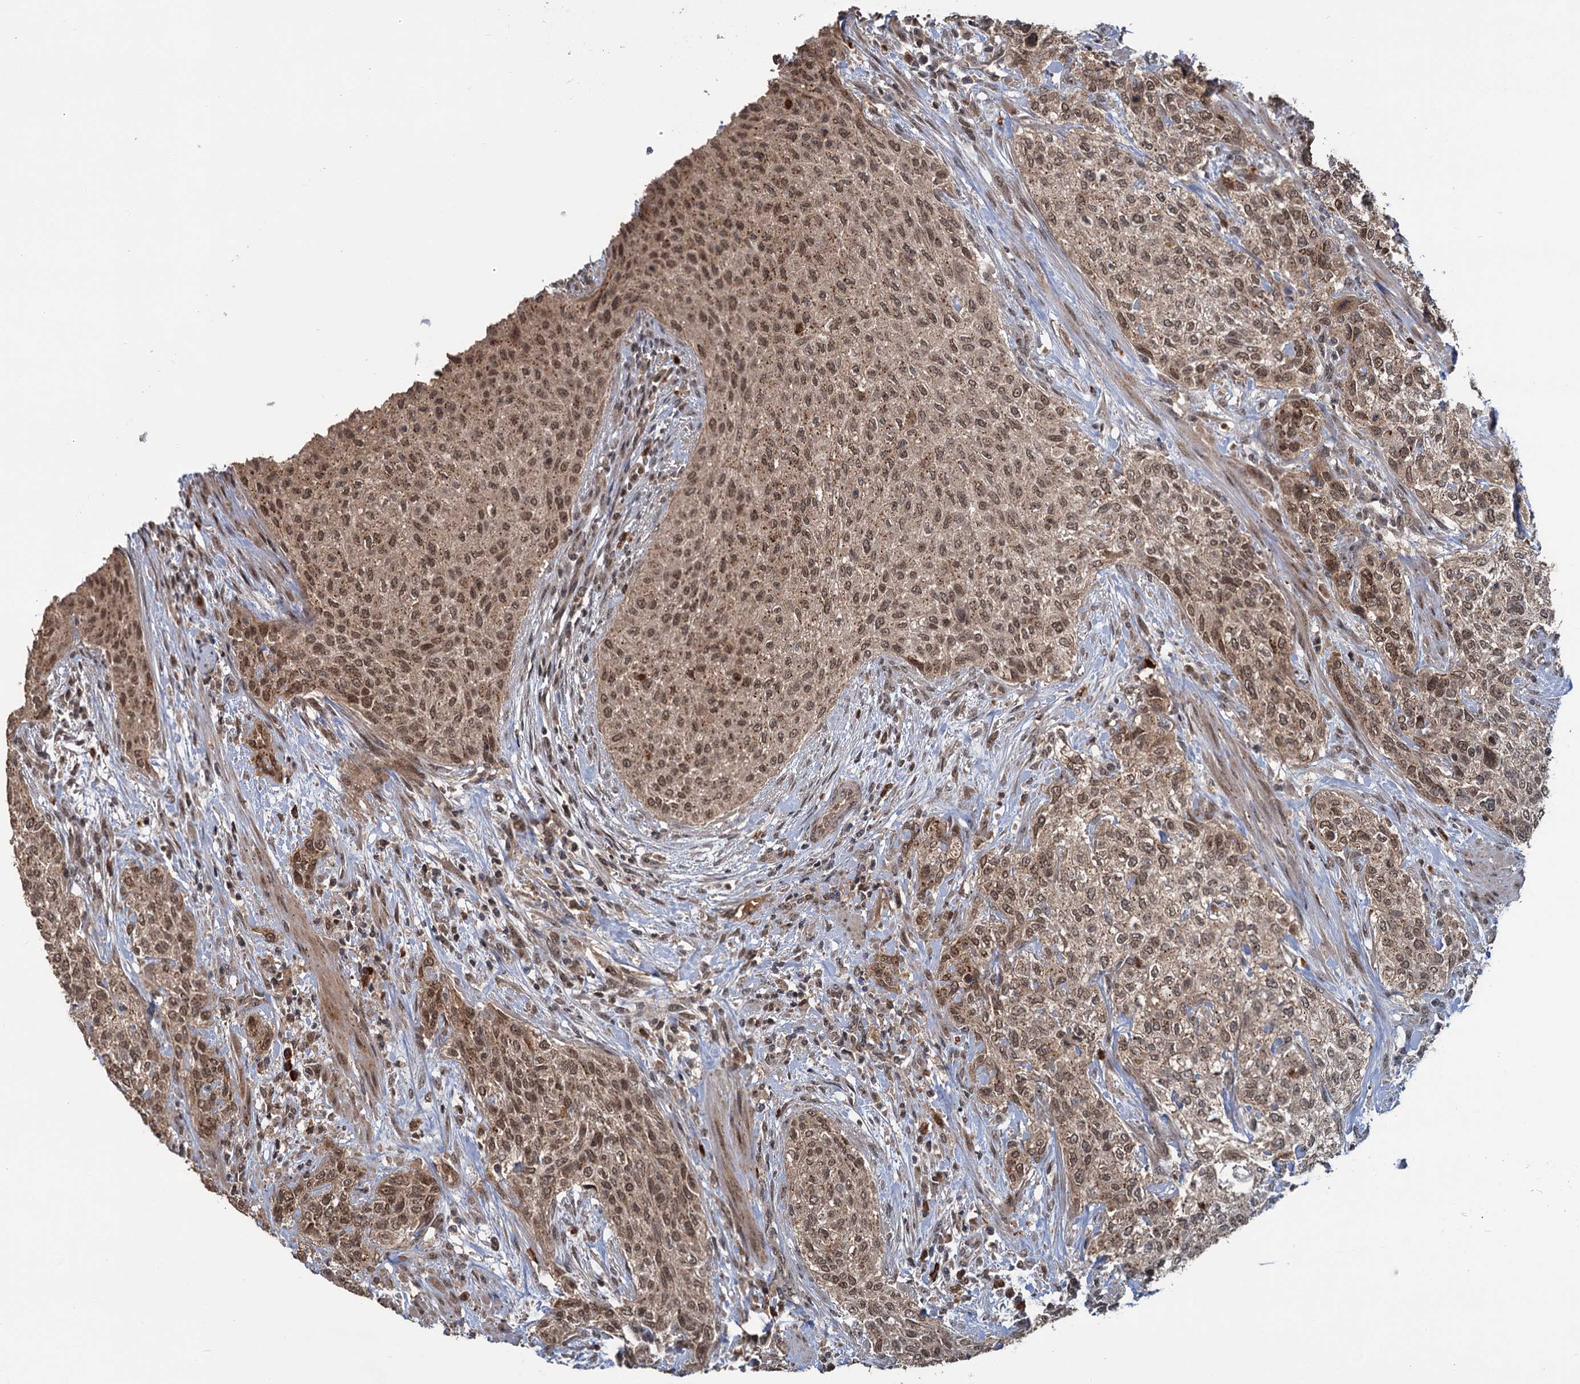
{"staining": {"intensity": "moderate", "quantity": ">75%", "location": "cytoplasmic/membranous,nuclear"}, "tissue": "urothelial cancer", "cell_type": "Tumor cells", "image_type": "cancer", "snomed": [{"axis": "morphology", "description": "Normal tissue, NOS"}, {"axis": "morphology", "description": "Urothelial carcinoma, NOS"}, {"axis": "topography", "description": "Urinary bladder"}, {"axis": "topography", "description": "Peripheral nerve tissue"}], "caption": "Transitional cell carcinoma was stained to show a protein in brown. There is medium levels of moderate cytoplasmic/membranous and nuclear expression in approximately >75% of tumor cells. The staining was performed using DAB to visualize the protein expression in brown, while the nuclei were stained in blue with hematoxylin (Magnification: 20x).", "gene": "KANSL2", "patient": {"sex": "male", "age": 35}}